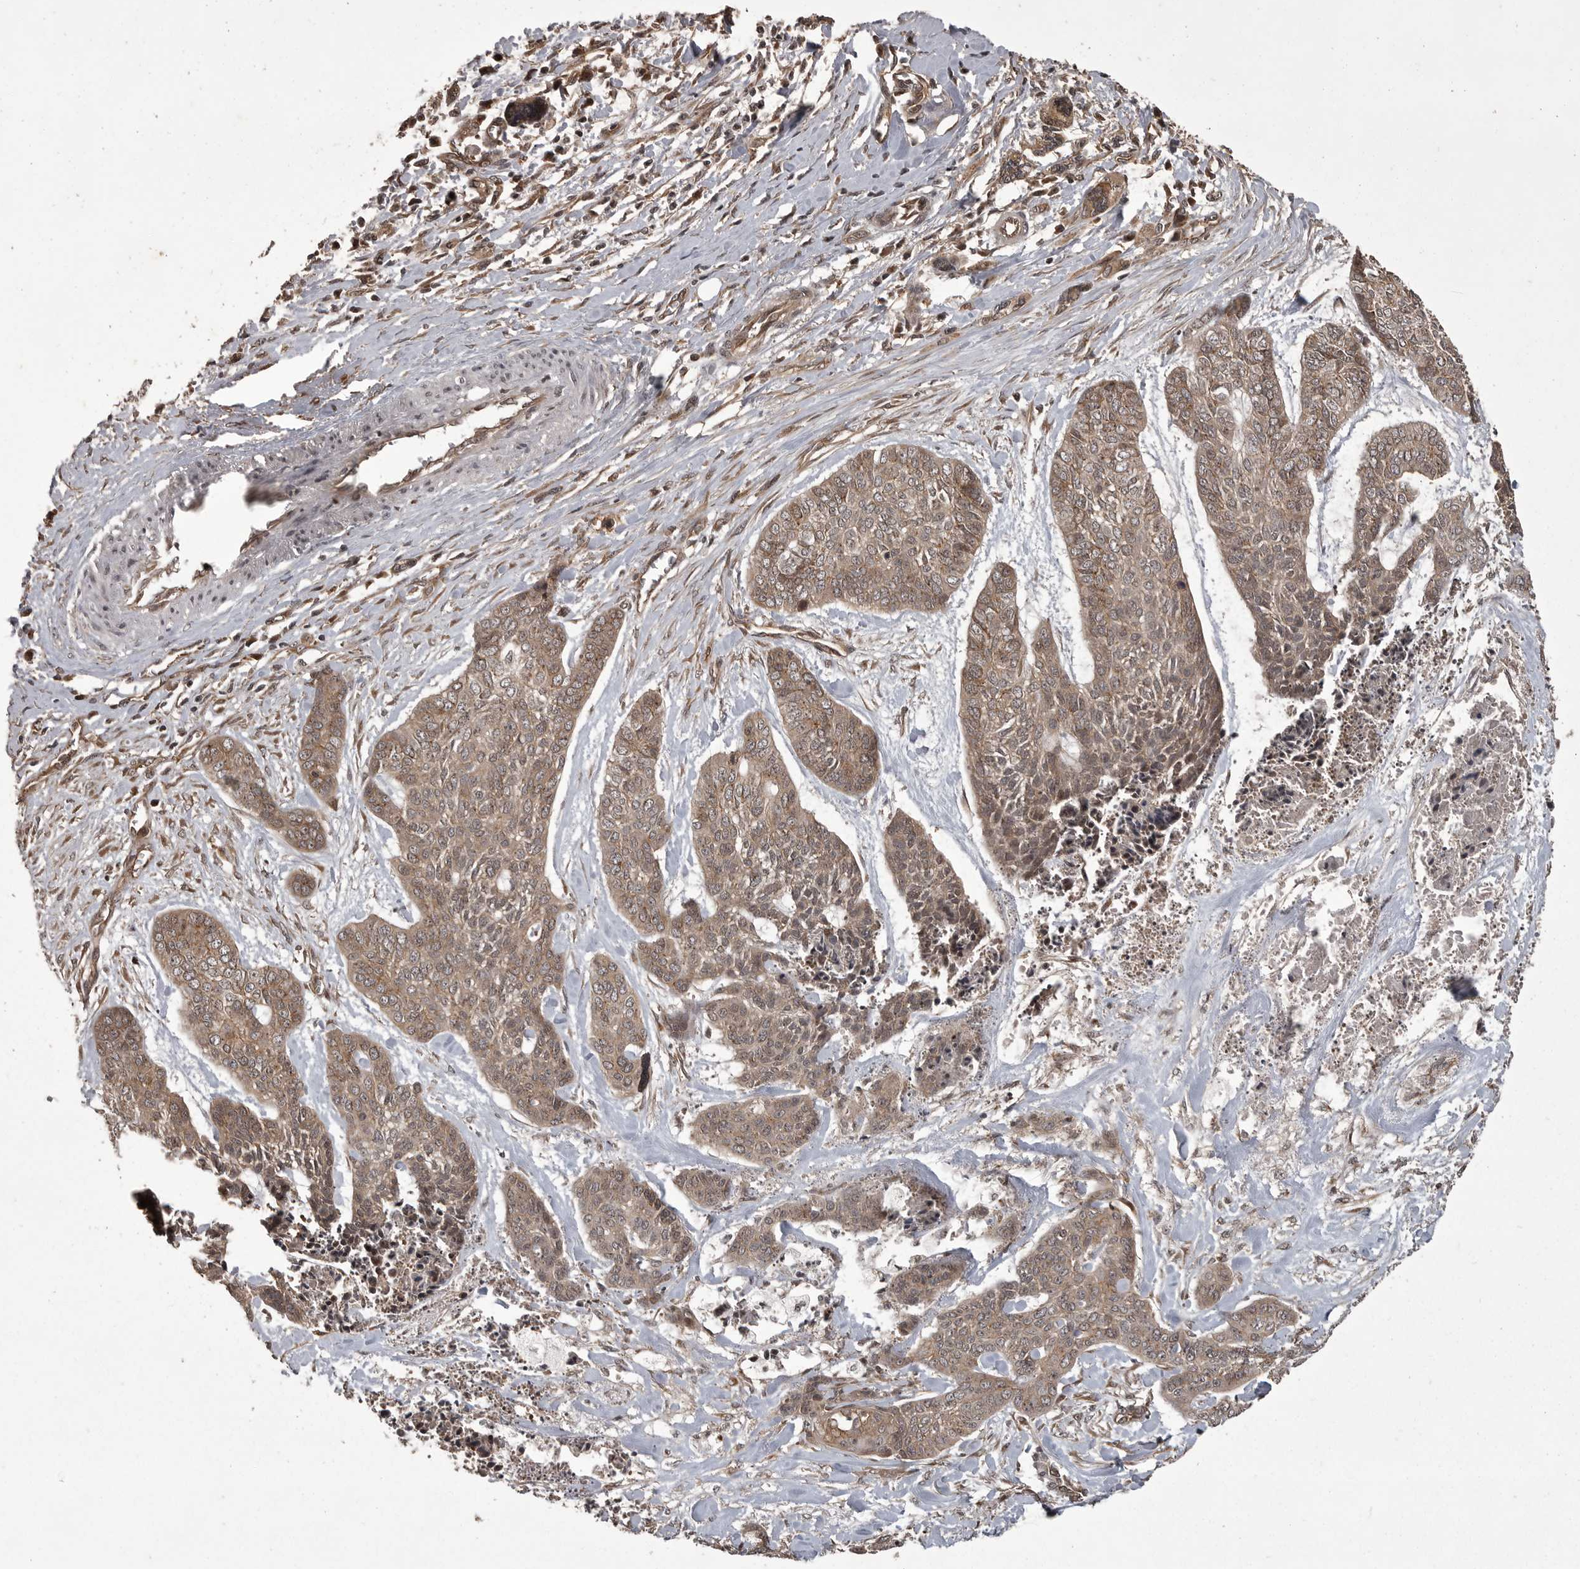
{"staining": {"intensity": "moderate", "quantity": ">75%", "location": "cytoplasmic/membranous"}, "tissue": "skin cancer", "cell_type": "Tumor cells", "image_type": "cancer", "snomed": [{"axis": "morphology", "description": "Basal cell carcinoma"}, {"axis": "topography", "description": "Skin"}], "caption": "Brown immunohistochemical staining in human basal cell carcinoma (skin) reveals moderate cytoplasmic/membranous expression in approximately >75% of tumor cells.", "gene": "DNAJC8", "patient": {"sex": "female", "age": 64}}